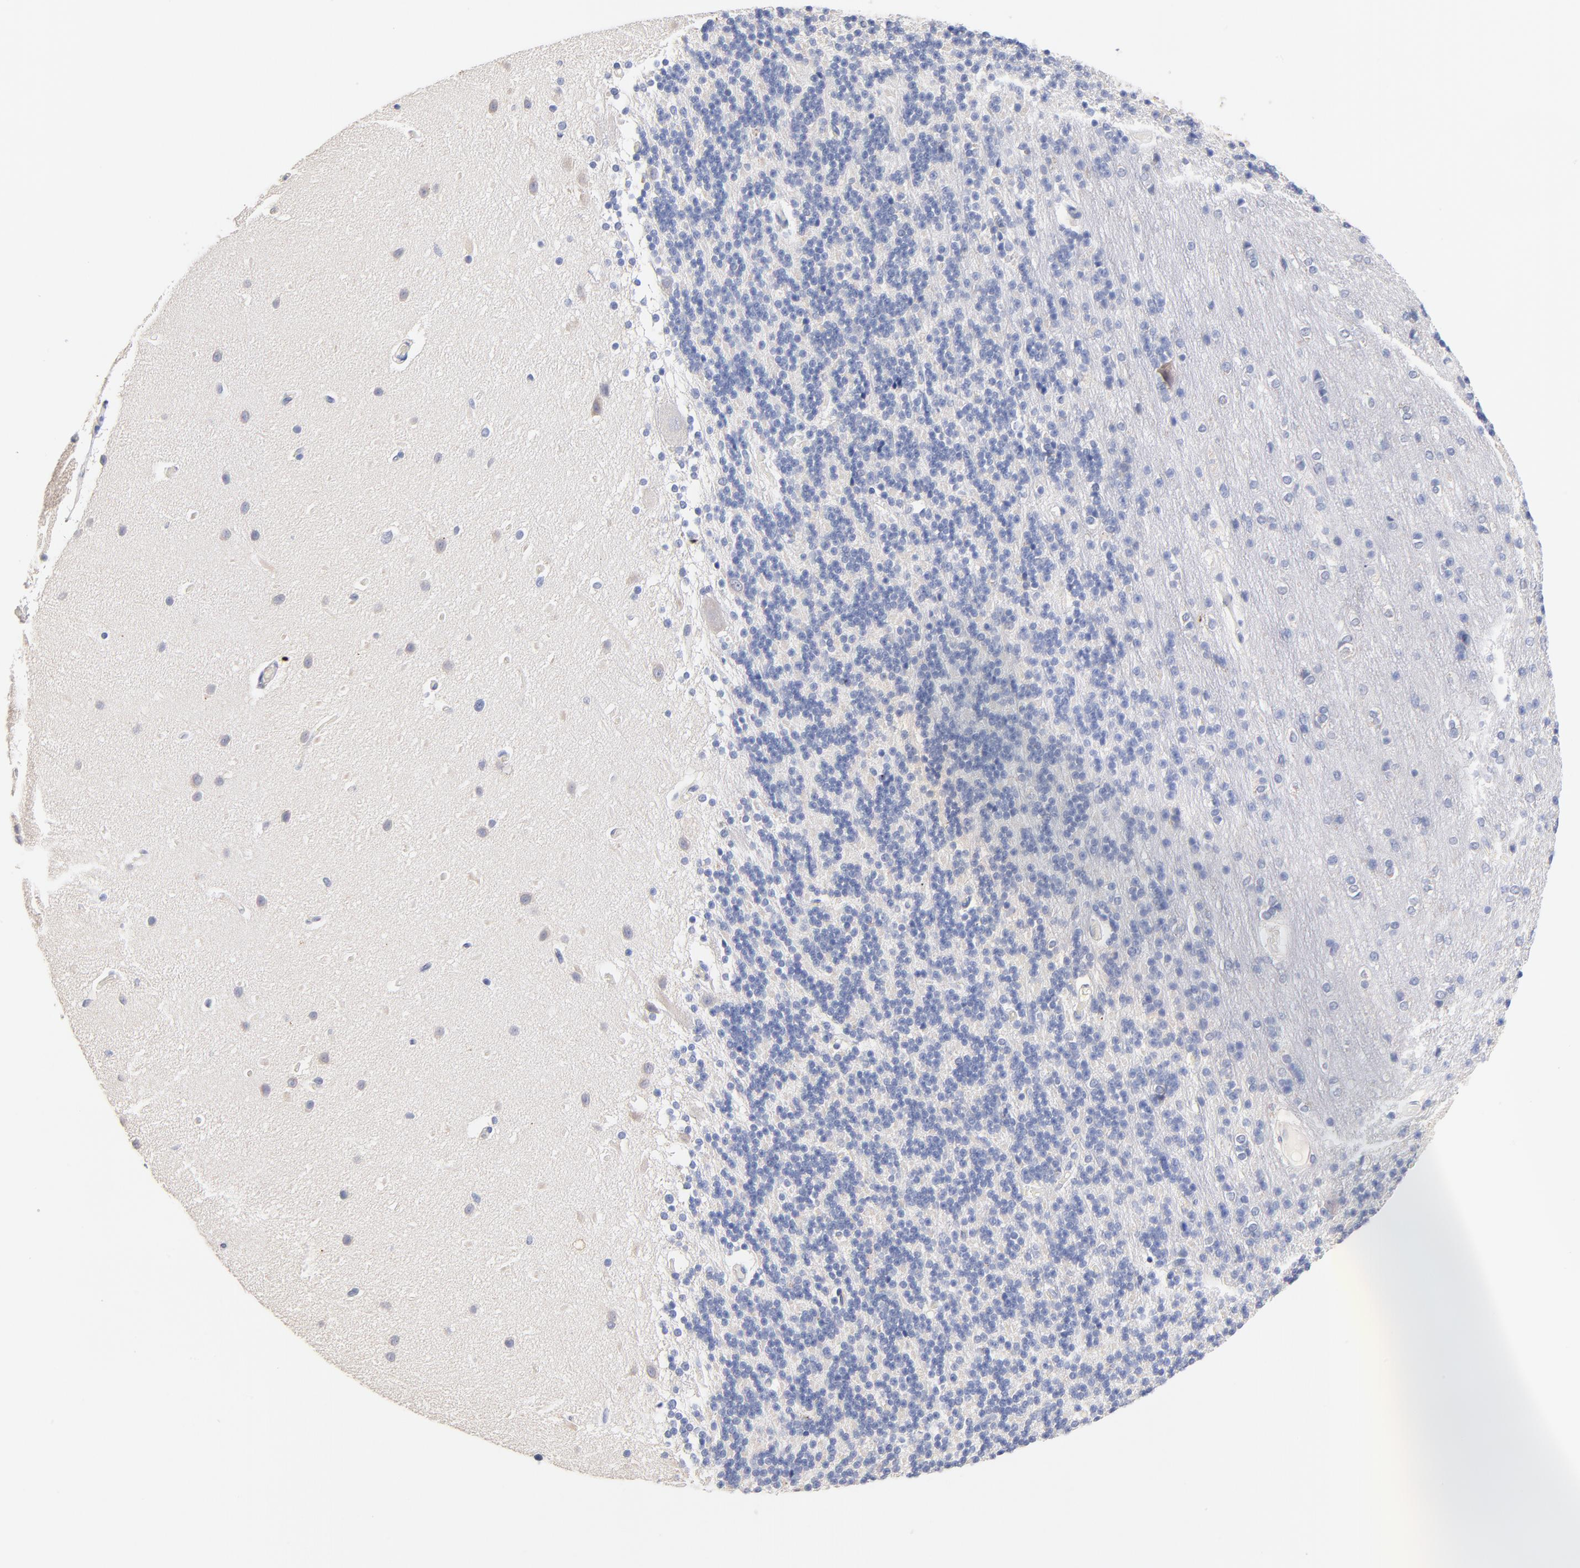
{"staining": {"intensity": "negative", "quantity": "none", "location": "none"}, "tissue": "cerebellum", "cell_type": "Cells in granular layer", "image_type": "normal", "snomed": [{"axis": "morphology", "description": "Normal tissue, NOS"}, {"axis": "topography", "description": "Cerebellum"}], "caption": "An immunohistochemistry micrograph of unremarkable cerebellum is shown. There is no staining in cells in granular layer of cerebellum. Nuclei are stained in blue.", "gene": "TWNK", "patient": {"sex": "female", "age": 54}}